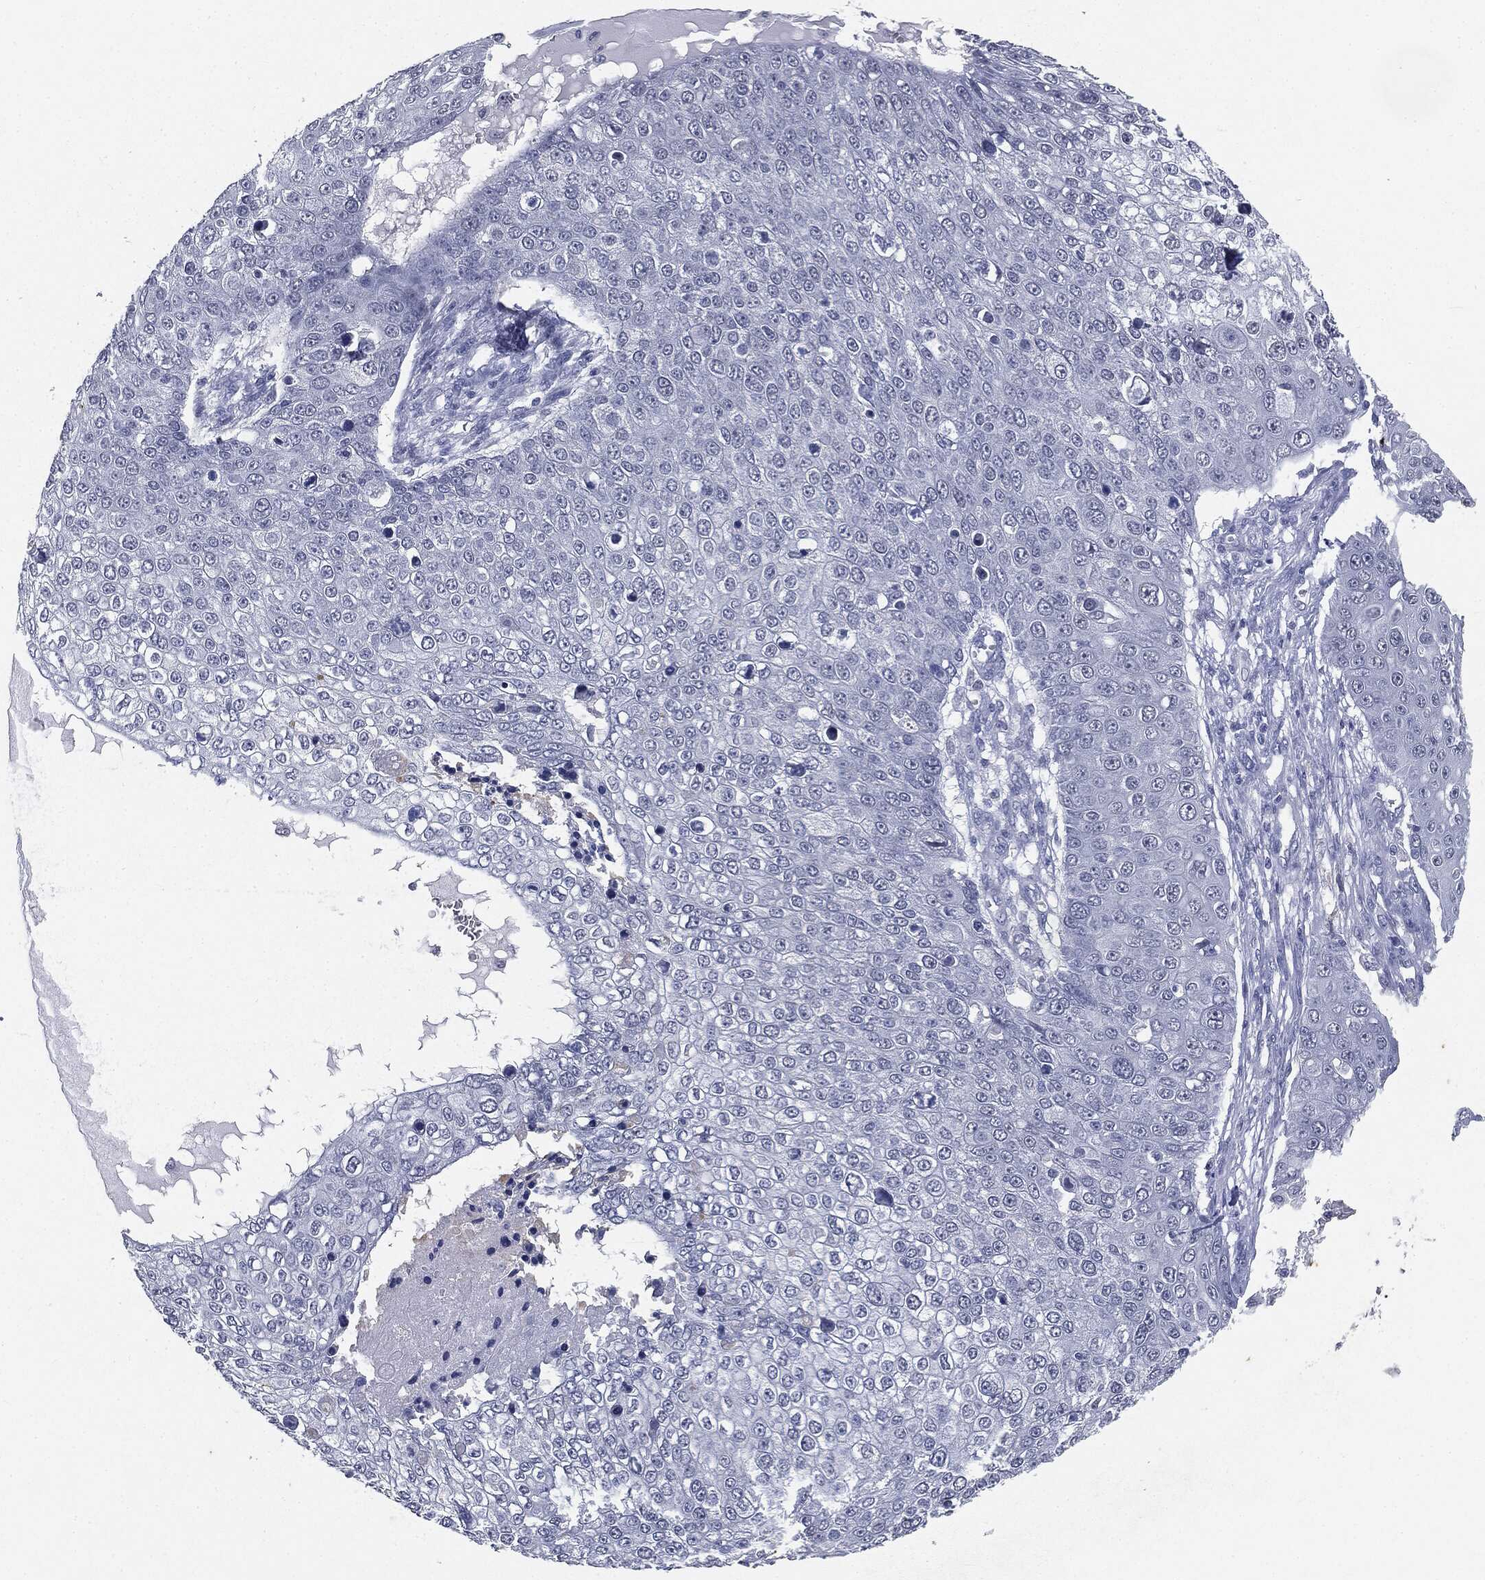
{"staining": {"intensity": "negative", "quantity": "none", "location": "none"}, "tissue": "skin cancer", "cell_type": "Tumor cells", "image_type": "cancer", "snomed": [{"axis": "morphology", "description": "Squamous cell carcinoma, NOS"}, {"axis": "topography", "description": "Skin"}], "caption": "Photomicrograph shows no significant protein staining in tumor cells of squamous cell carcinoma (skin). (Brightfield microscopy of DAB IHC at high magnification).", "gene": "SLC2A2", "patient": {"sex": "male", "age": 71}}